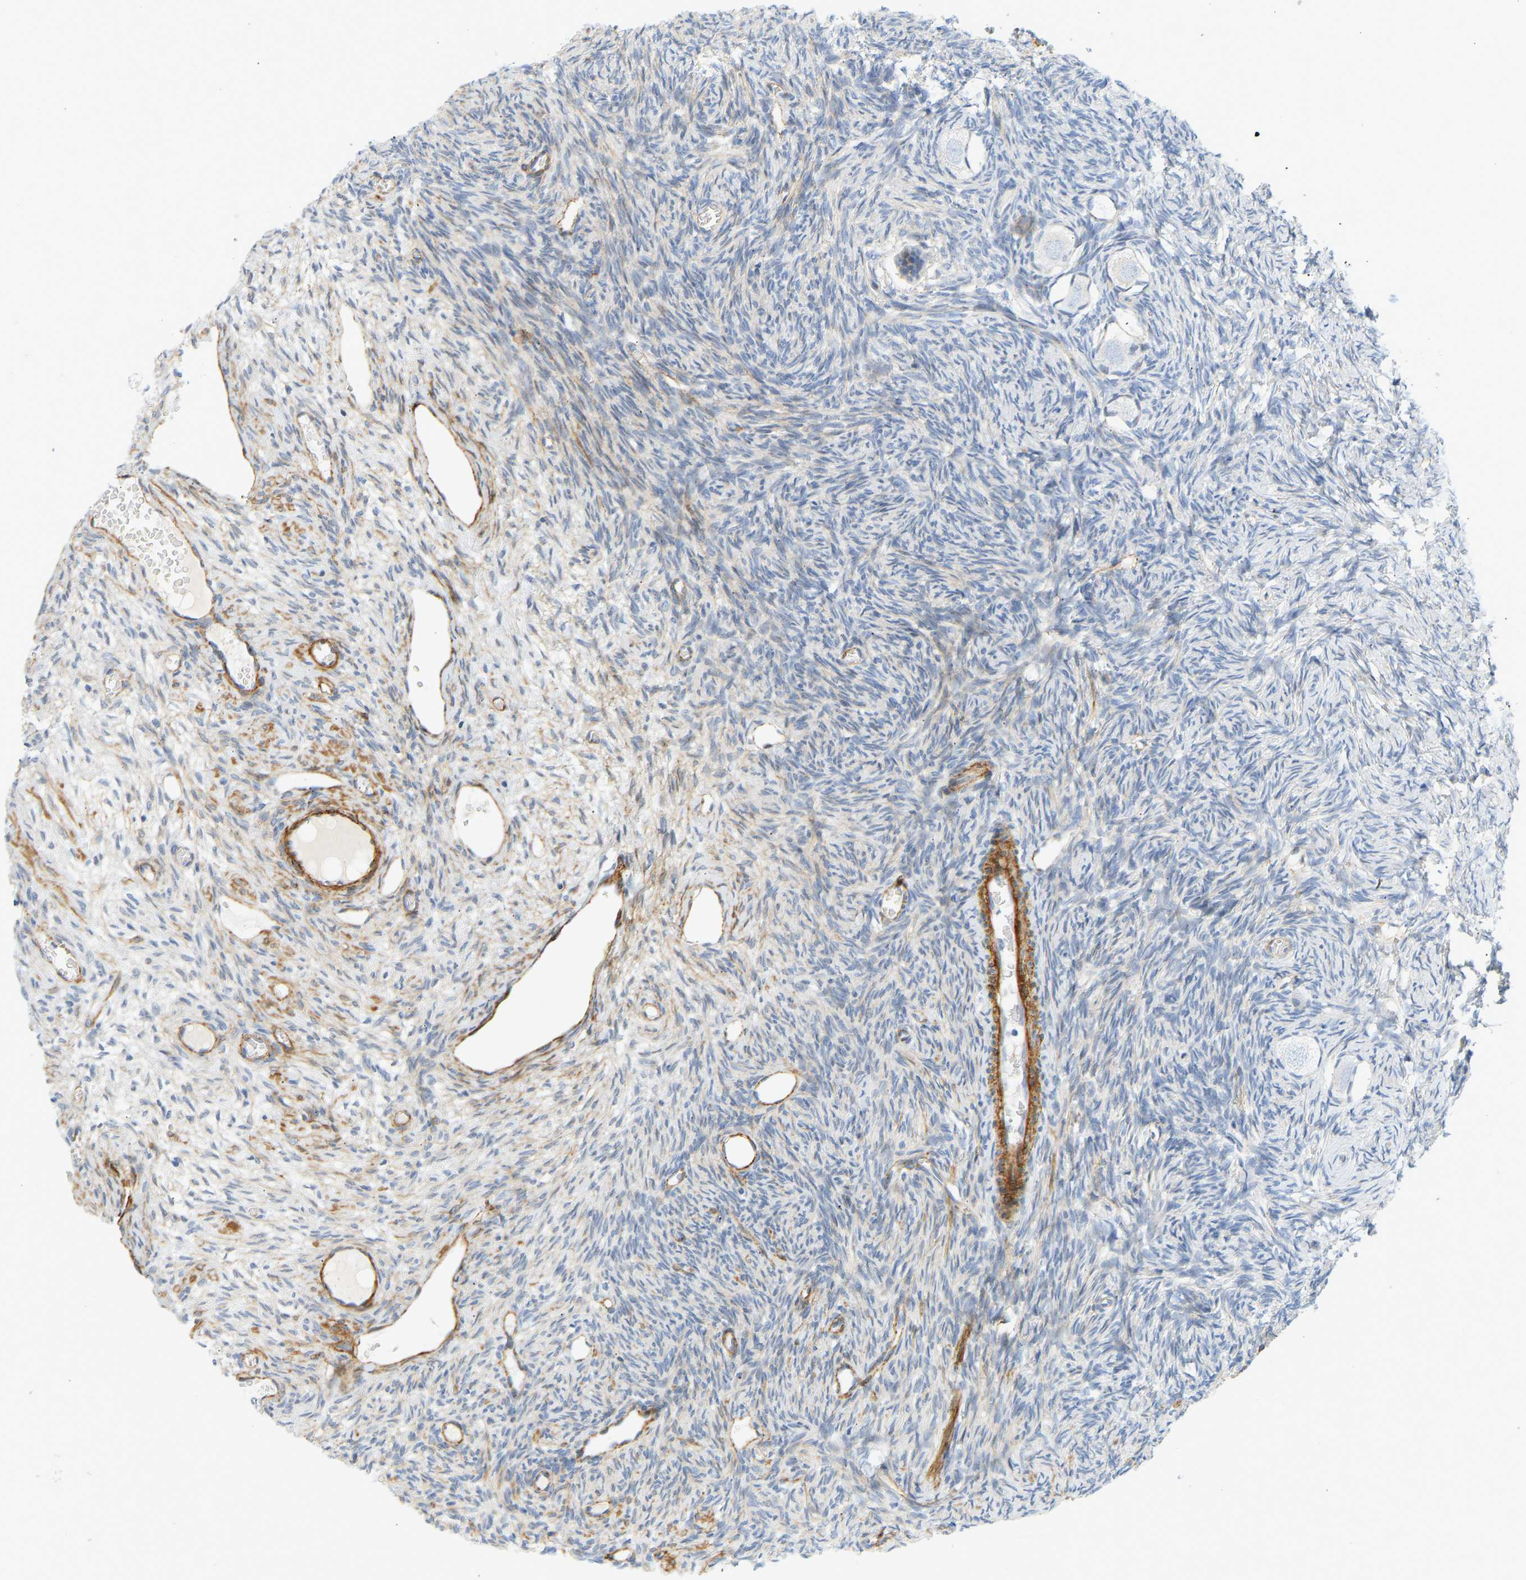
{"staining": {"intensity": "negative", "quantity": "none", "location": "none"}, "tissue": "ovary", "cell_type": "Follicle cells", "image_type": "normal", "snomed": [{"axis": "morphology", "description": "Normal tissue, NOS"}, {"axis": "topography", "description": "Ovary"}], "caption": "Immunohistochemistry image of unremarkable ovary stained for a protein (brown), which shows no staining in follicle cells.", "gene": "SLC30A7", "patient": {"sex": "female", "age": 27}}